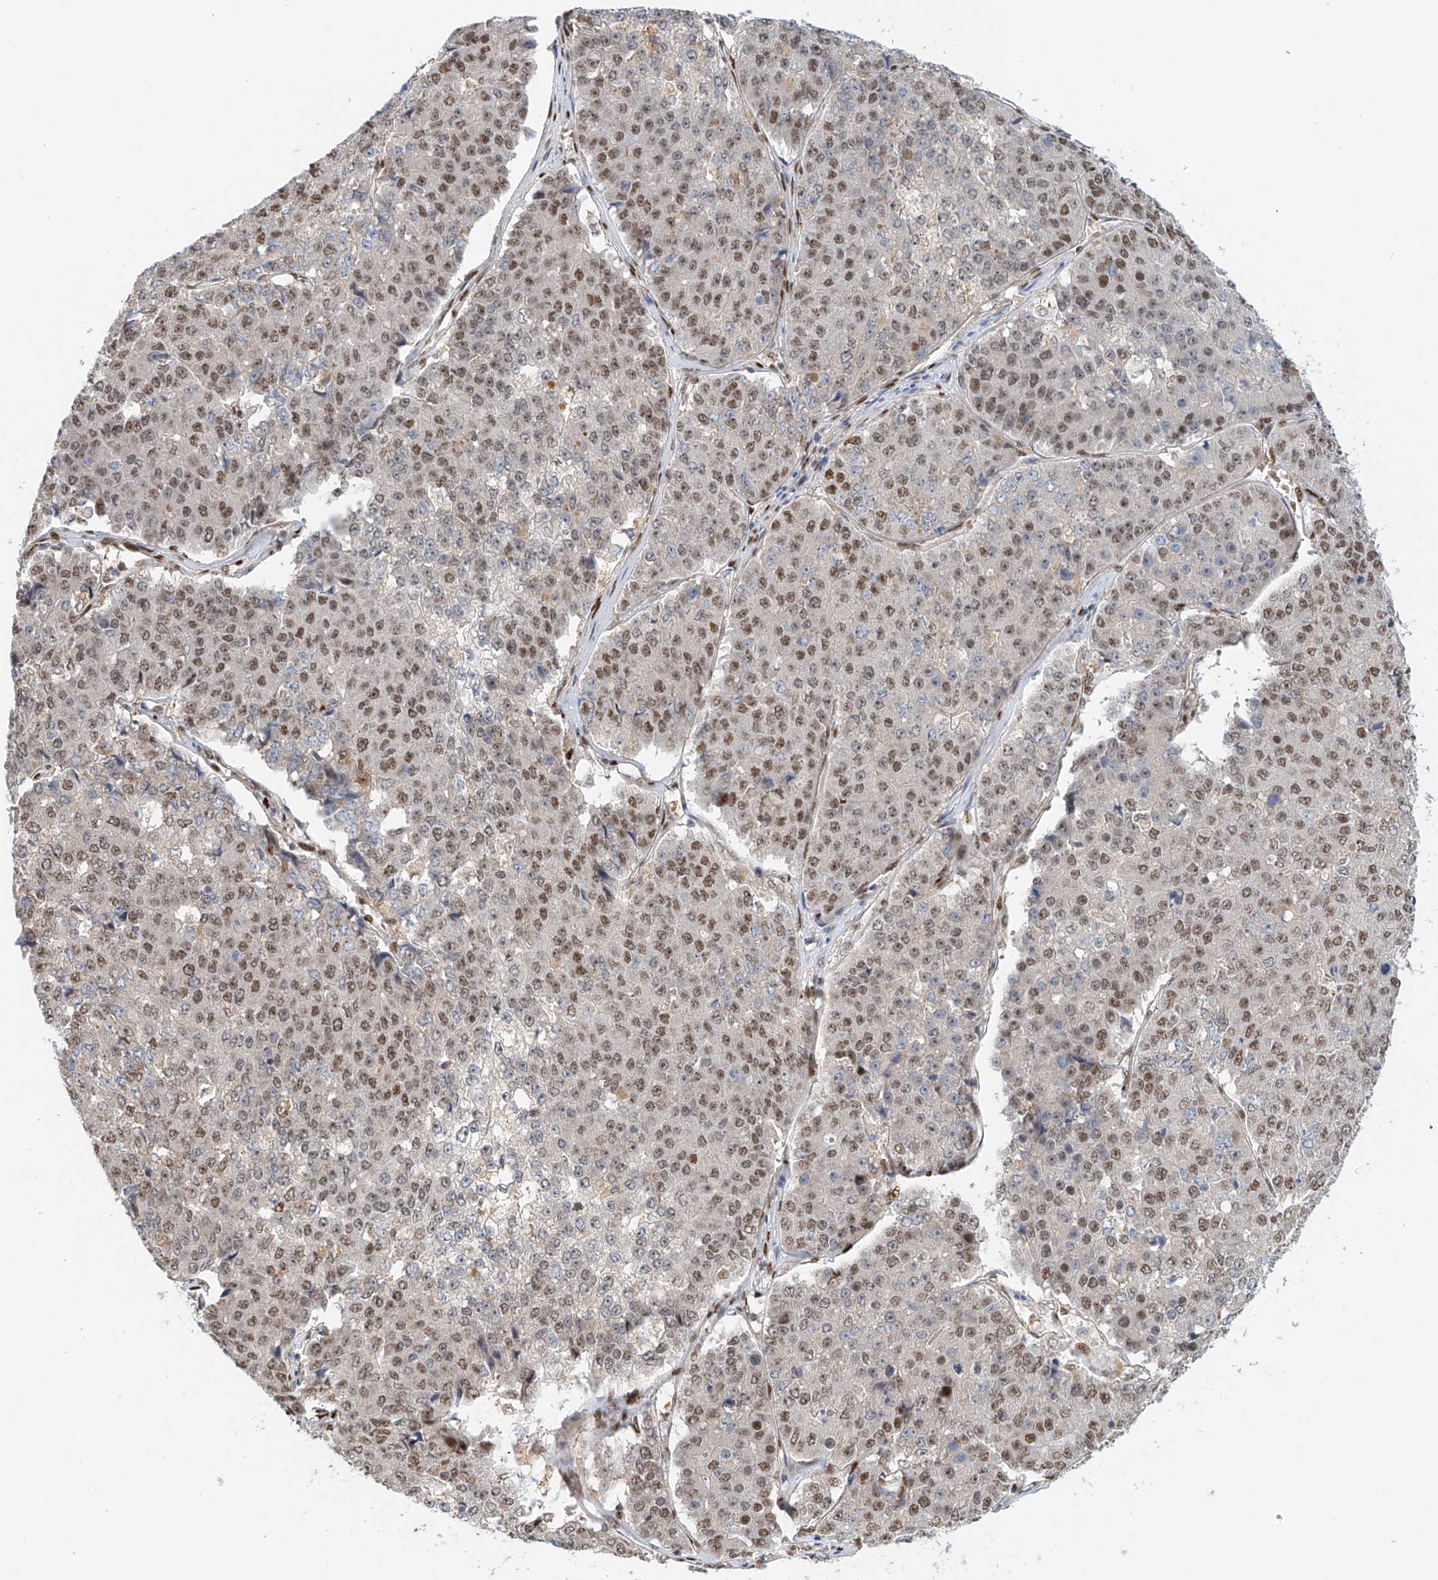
{"staining": {"intensity": "moderate", "quantity": ">75%", "location": "nuclear"}, "tissue": "pancreatic cancer", "cell_type": "Tumor cells", "image_type": "cancer", "snomed": [{"axis": "morphology", "description": "Adenocarcinoma, NOS"}, {"axis": "topography", "description": "Pancreas"}], "caption": "Approximately >75% of tumor cells in human pancreatic cancer (adenocarcinoma) demonstrate moderate nuclear protein positivity as visualized by brown immunohistochemical staining.", "gene": "ZNF514", "patient": {"sex": "male", "age": 50}}